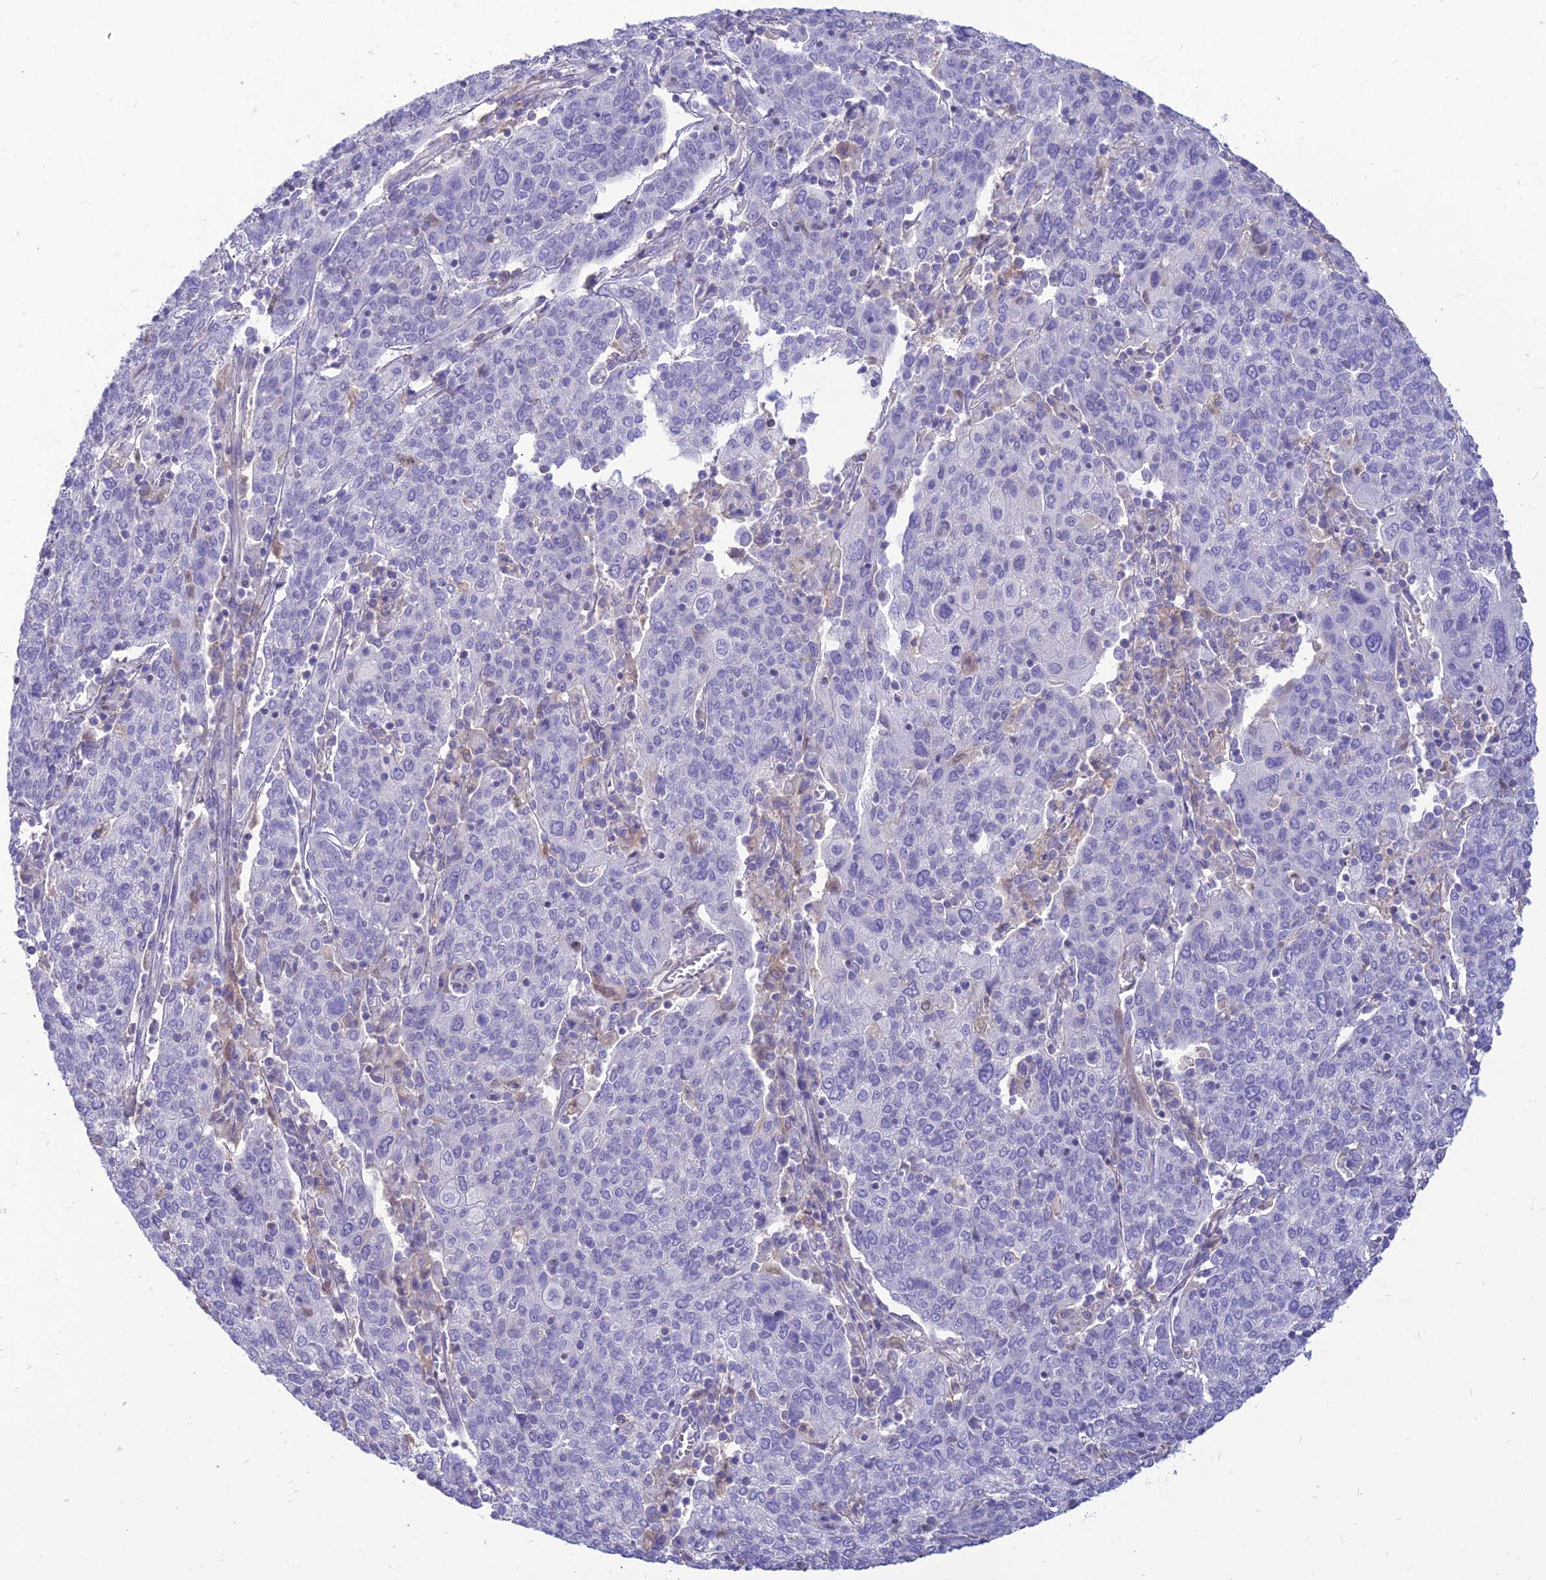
{"staining": {"intensity": "negative", "quantity": "none", "location": "none"}, "tissue": "cervical cancer", "cell_type": "Tumor cells", "image_type": "cancer", "snomed": [{"axis": "morphology", "description": "Squamous cell carcinoma, NOS"}, {"axis": "topography", "description": "Cervix"}], "caption": "Immunohistochemistry (IHC) micrograph of human cervical cancer stained for a protein (brown), which exhibits no staining in tumor cells.", "gene": "TEKT3", "patient": {"sex": "female", "age": 67}}